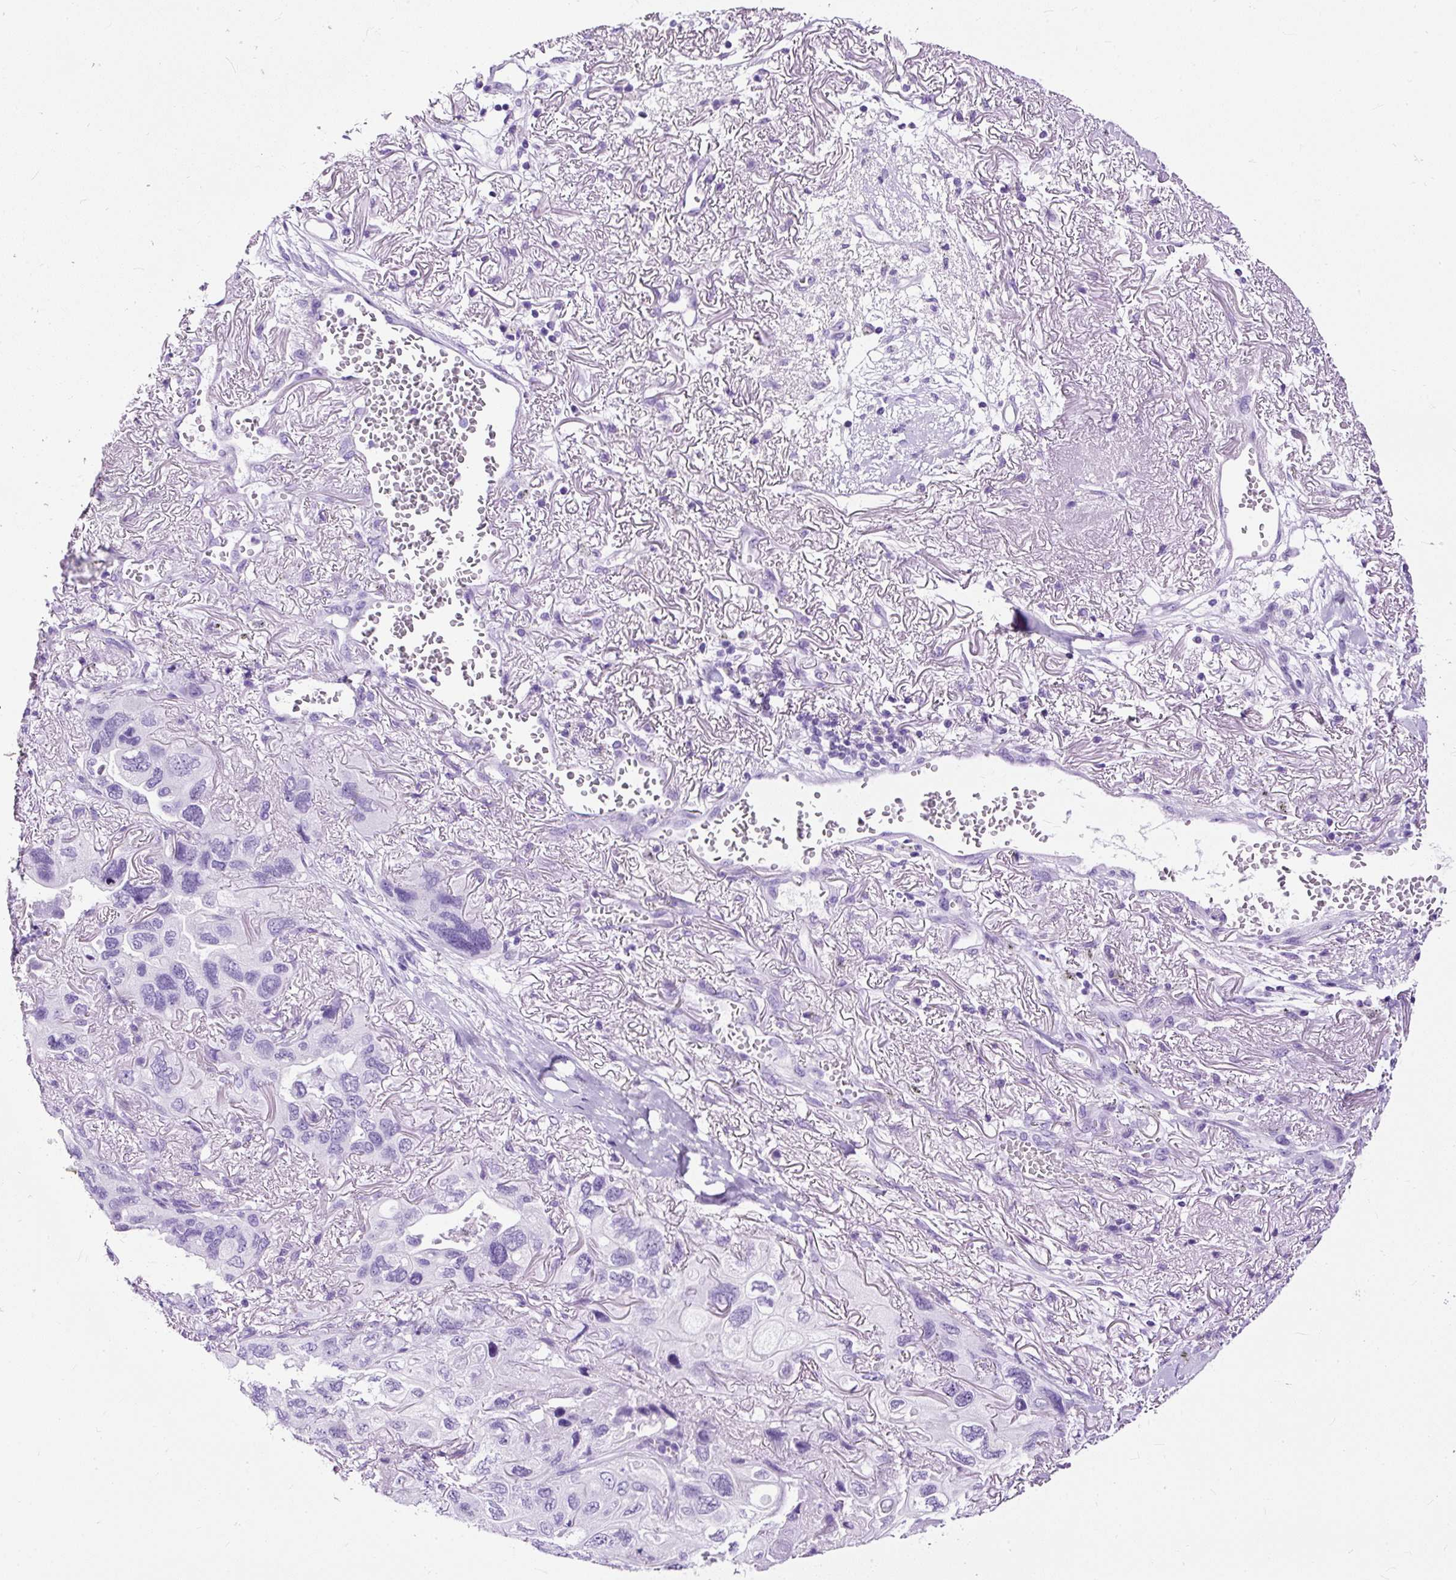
{"staining": {"intensity": "negative", "quantity": "none", "location": "none"}, "tissue": "lung cancer", "cell_type": "Tumor cells", "image_type": "cancer", "snomed": [{"axis": "morphology", "description": "Squamous cell carcinoma, NOS"}, {"axis": "topography", "description": "Lung"}], "caption": "There is no significant positivity in tumor cells of lung squamous cell carcinoma.", "gene": "NTS", "patient": {"sex": "female", "age": 73}}